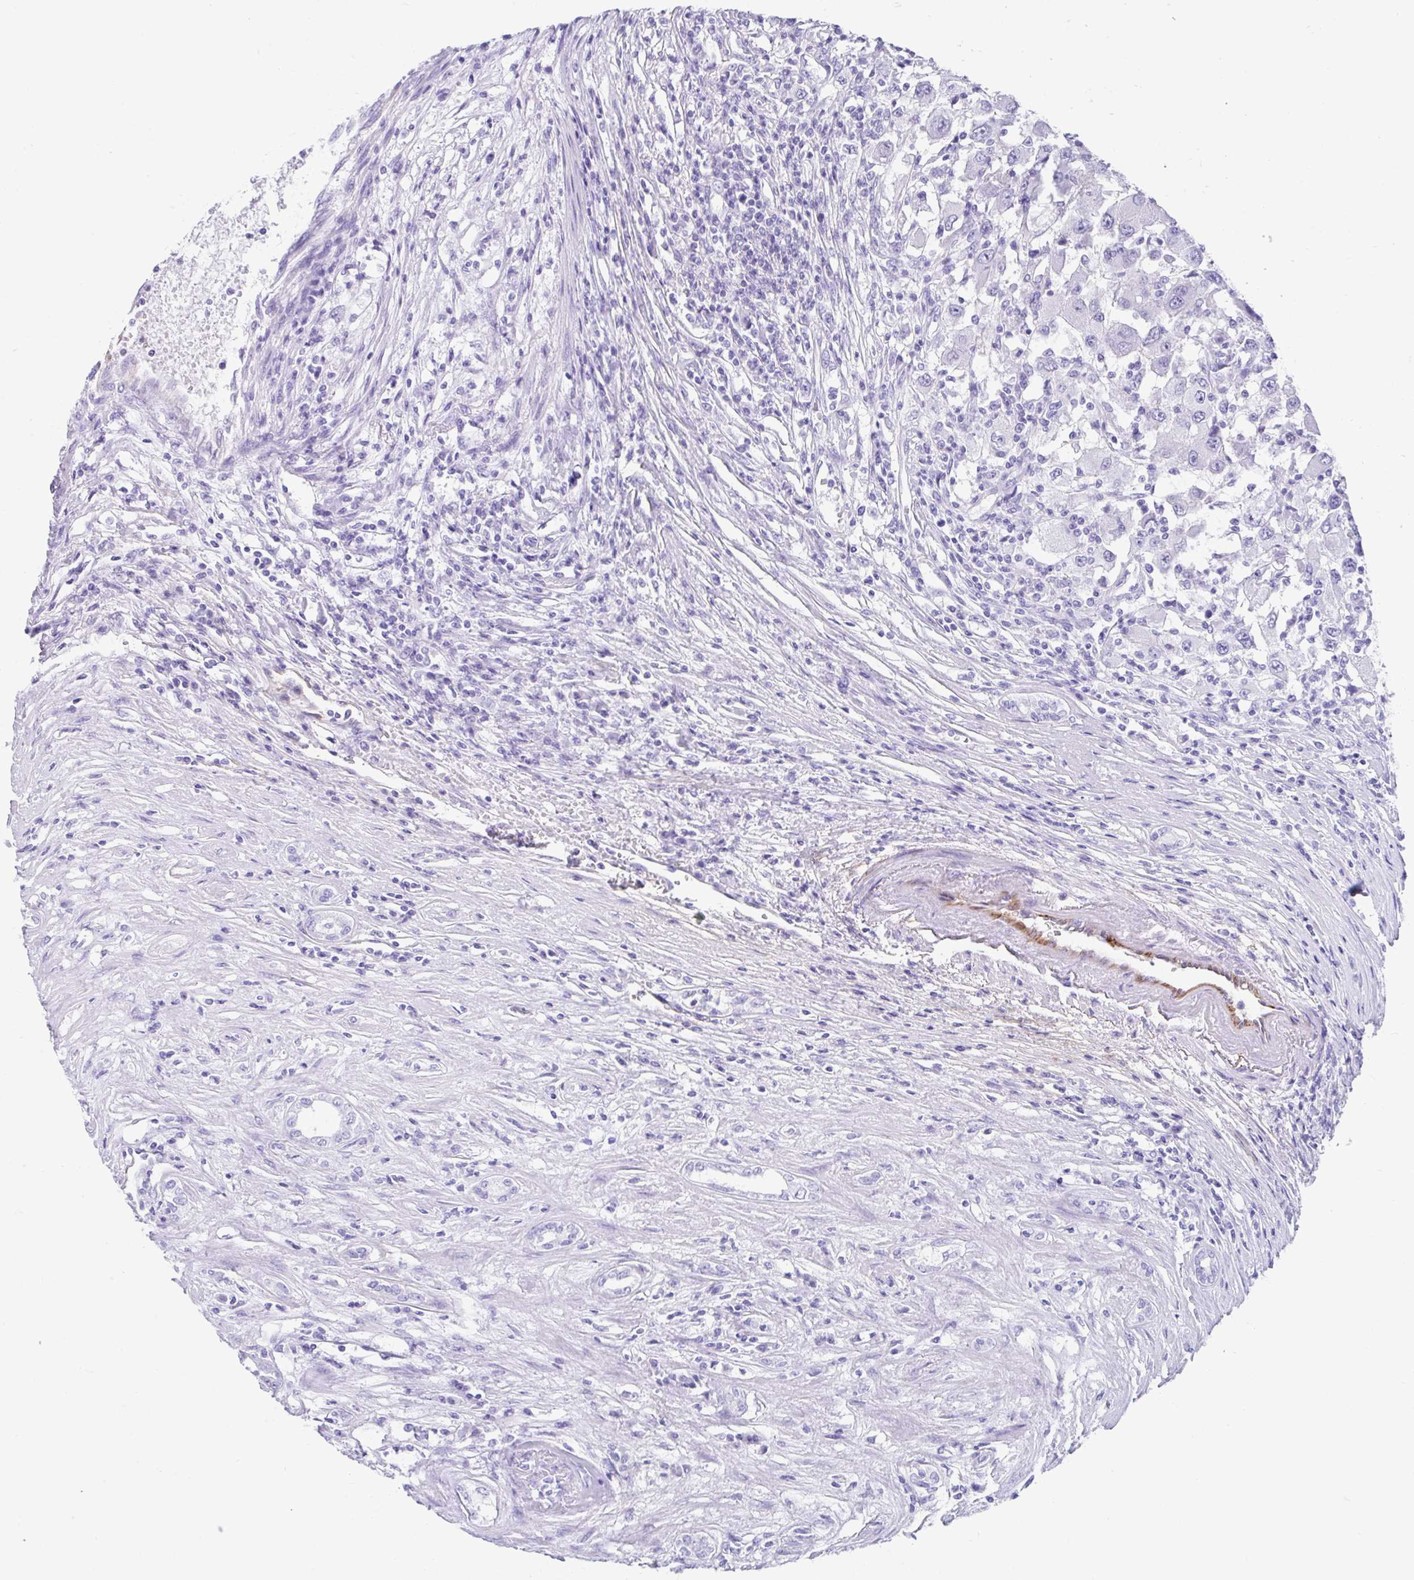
{"staining": {"intensity": "negative", "quantity": "none", "location": "none"}, "tissue": "renal cancer", "cell_type": "Tumor cells", "image_type": "cancer", "snomed": [{"axis": "morphology", "description": "Adenocarcinoma, NOS"}, {"axis": "topography", "description": "Kidney"}], "caption": "Immunohistochemistry (IHC) photomicrograph of neoplastic tissue: renal cancer (adenocarcinoma) stained with DAB (3,3'-diaminobenzidine) reveals no significant protein expression in tumor cells.", "gene": "FAM107A", "patient": {"sex": "female", "age": 67}}